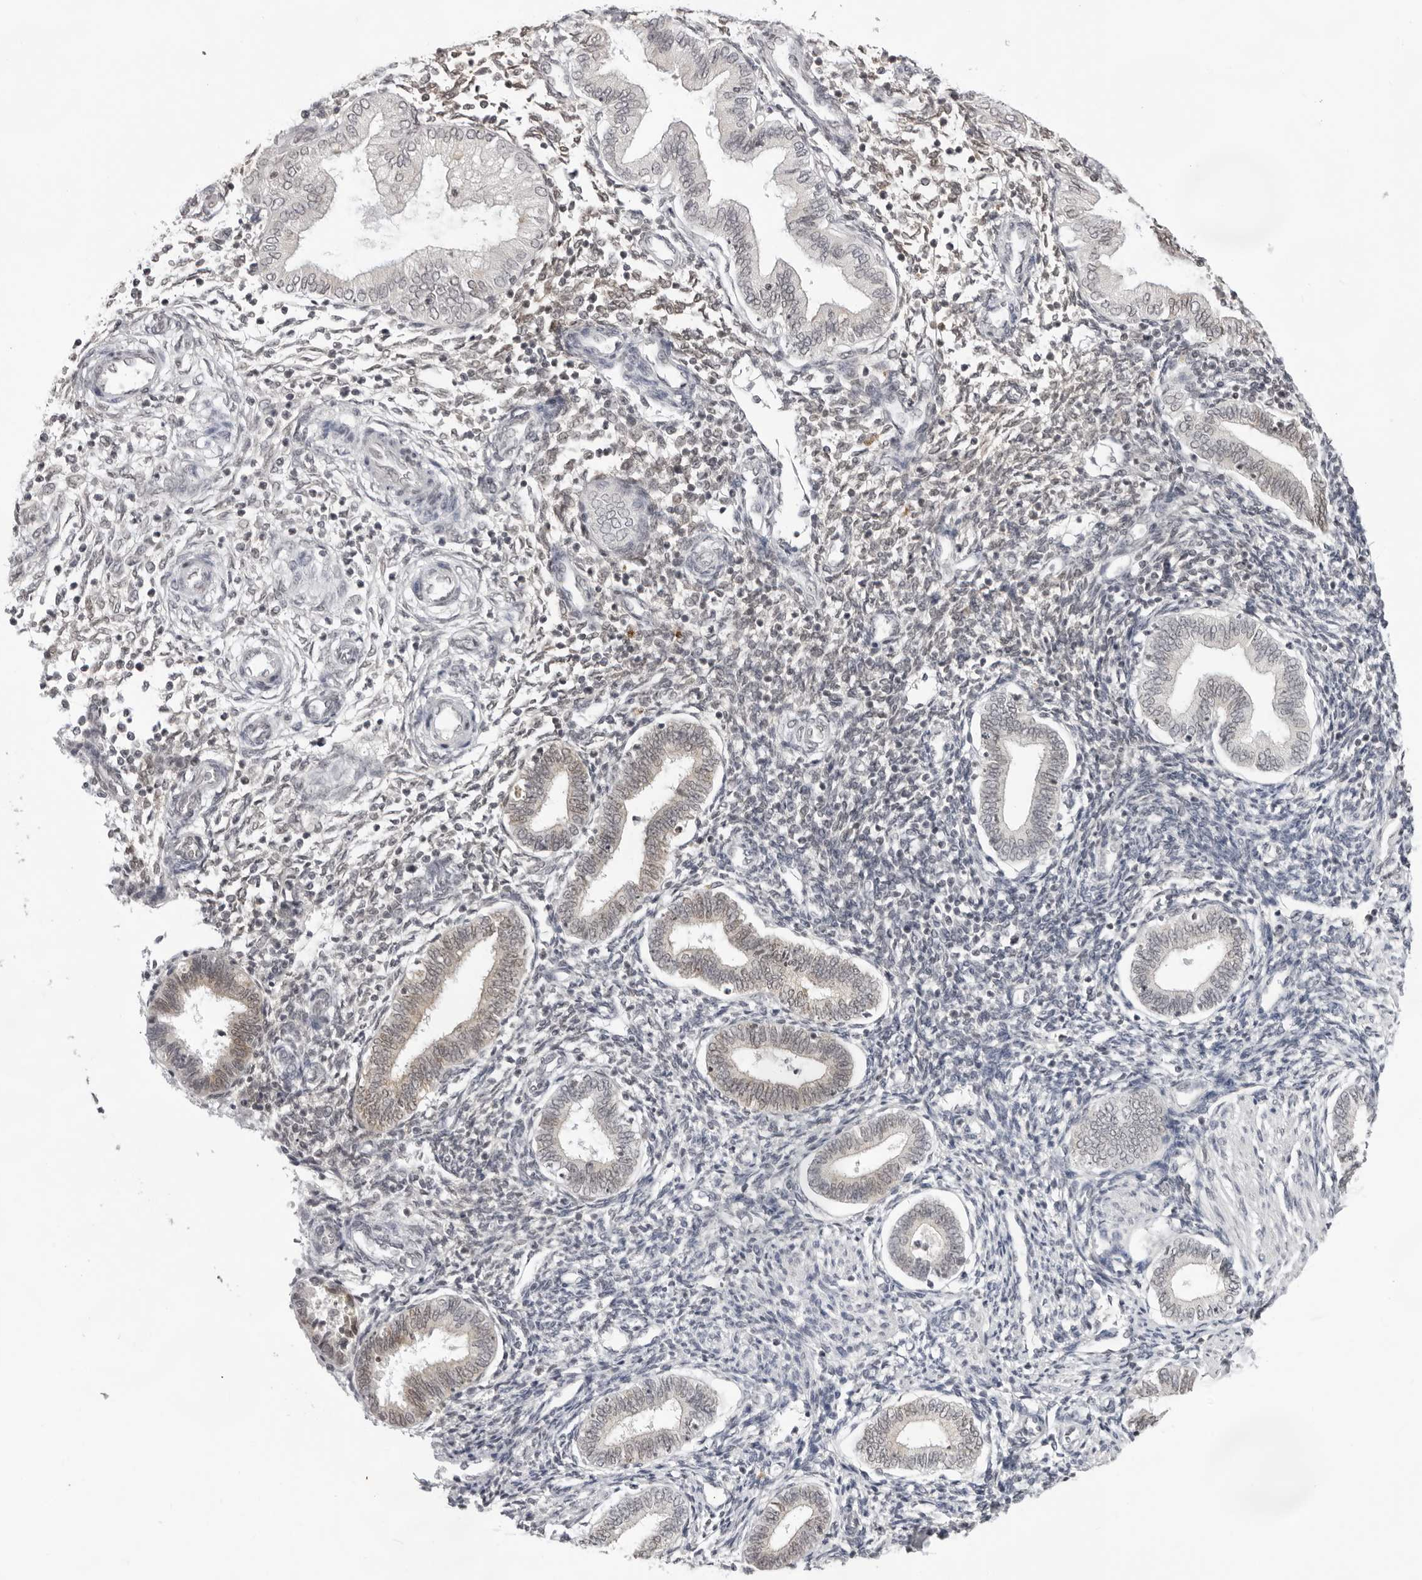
{"staining": {"intensity": "negative", "quantity": "none", "location": "none"}, "tissue": "endometrium", "cell_type": "Cells in endometrial stroma", "image_type": "normal", "snomed": [{"axis": "morphology", "description": "Normal tissue, NOS"}, {"axis": "topography", "description": "Endometrium"}], "caption": "Cells in endometrial stroma show no significant protein staining in normal endometrium. (Immunohistochemistry (ihc), brightfield microscopy, high magnification).", "gene": "EXOSC10", "patient": {"sex": "female", "age": 53}}